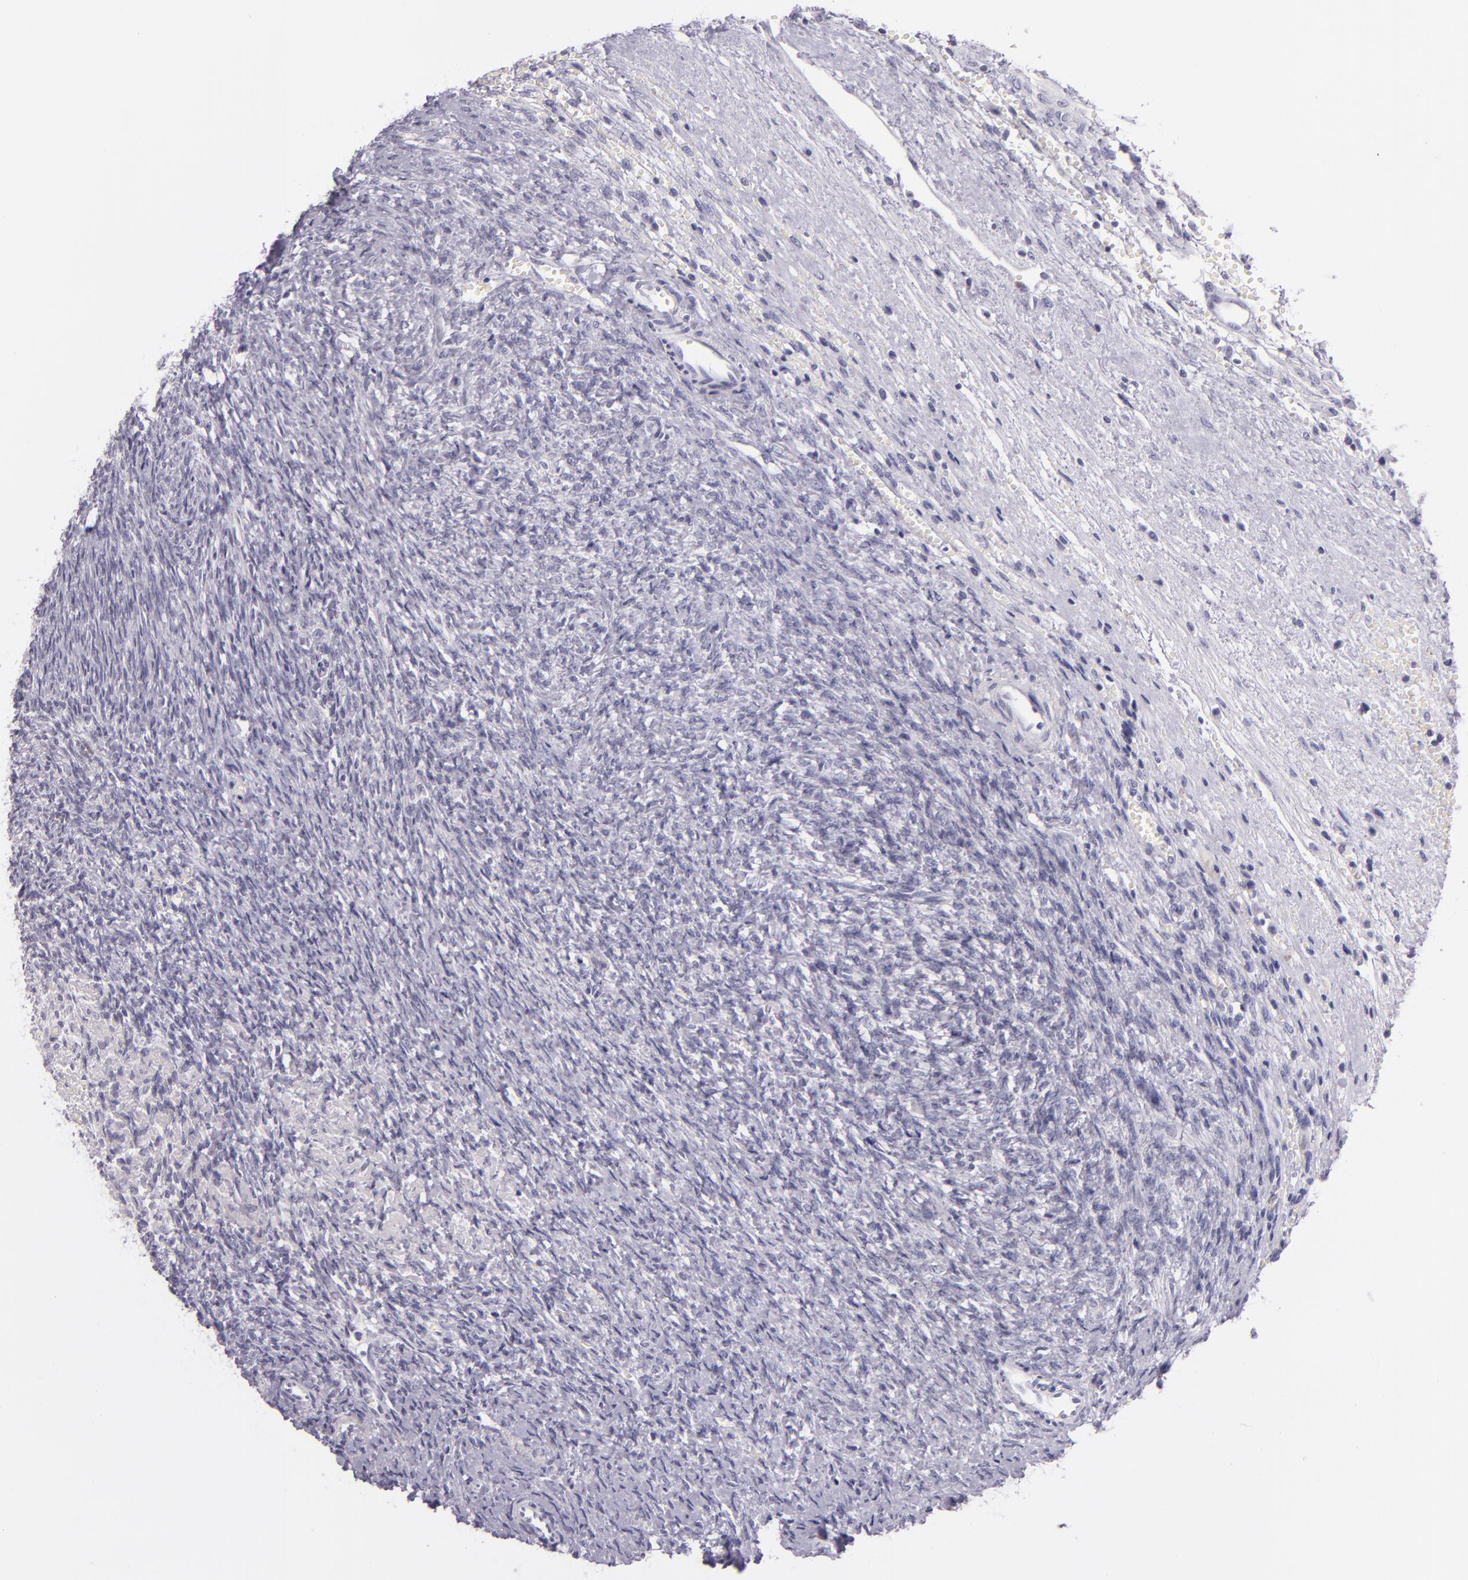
{"staining": {"intensity": "negative", "quantity": "none", "location": "none"}, "tissue": "ovary", "cell_type": "Follicle cells", "image_type": "normal", "snomed": [{"axis": "morphology", "description": "Normal tissue, NOS"}, {"axis": "topography", "description": "Ovary"}], "caption": "This is an IHC image of normal ovary. There is no expression in follicle cells.", "gene": "HSP90AA1", "patient": {"sex": "female", "age": 56}}